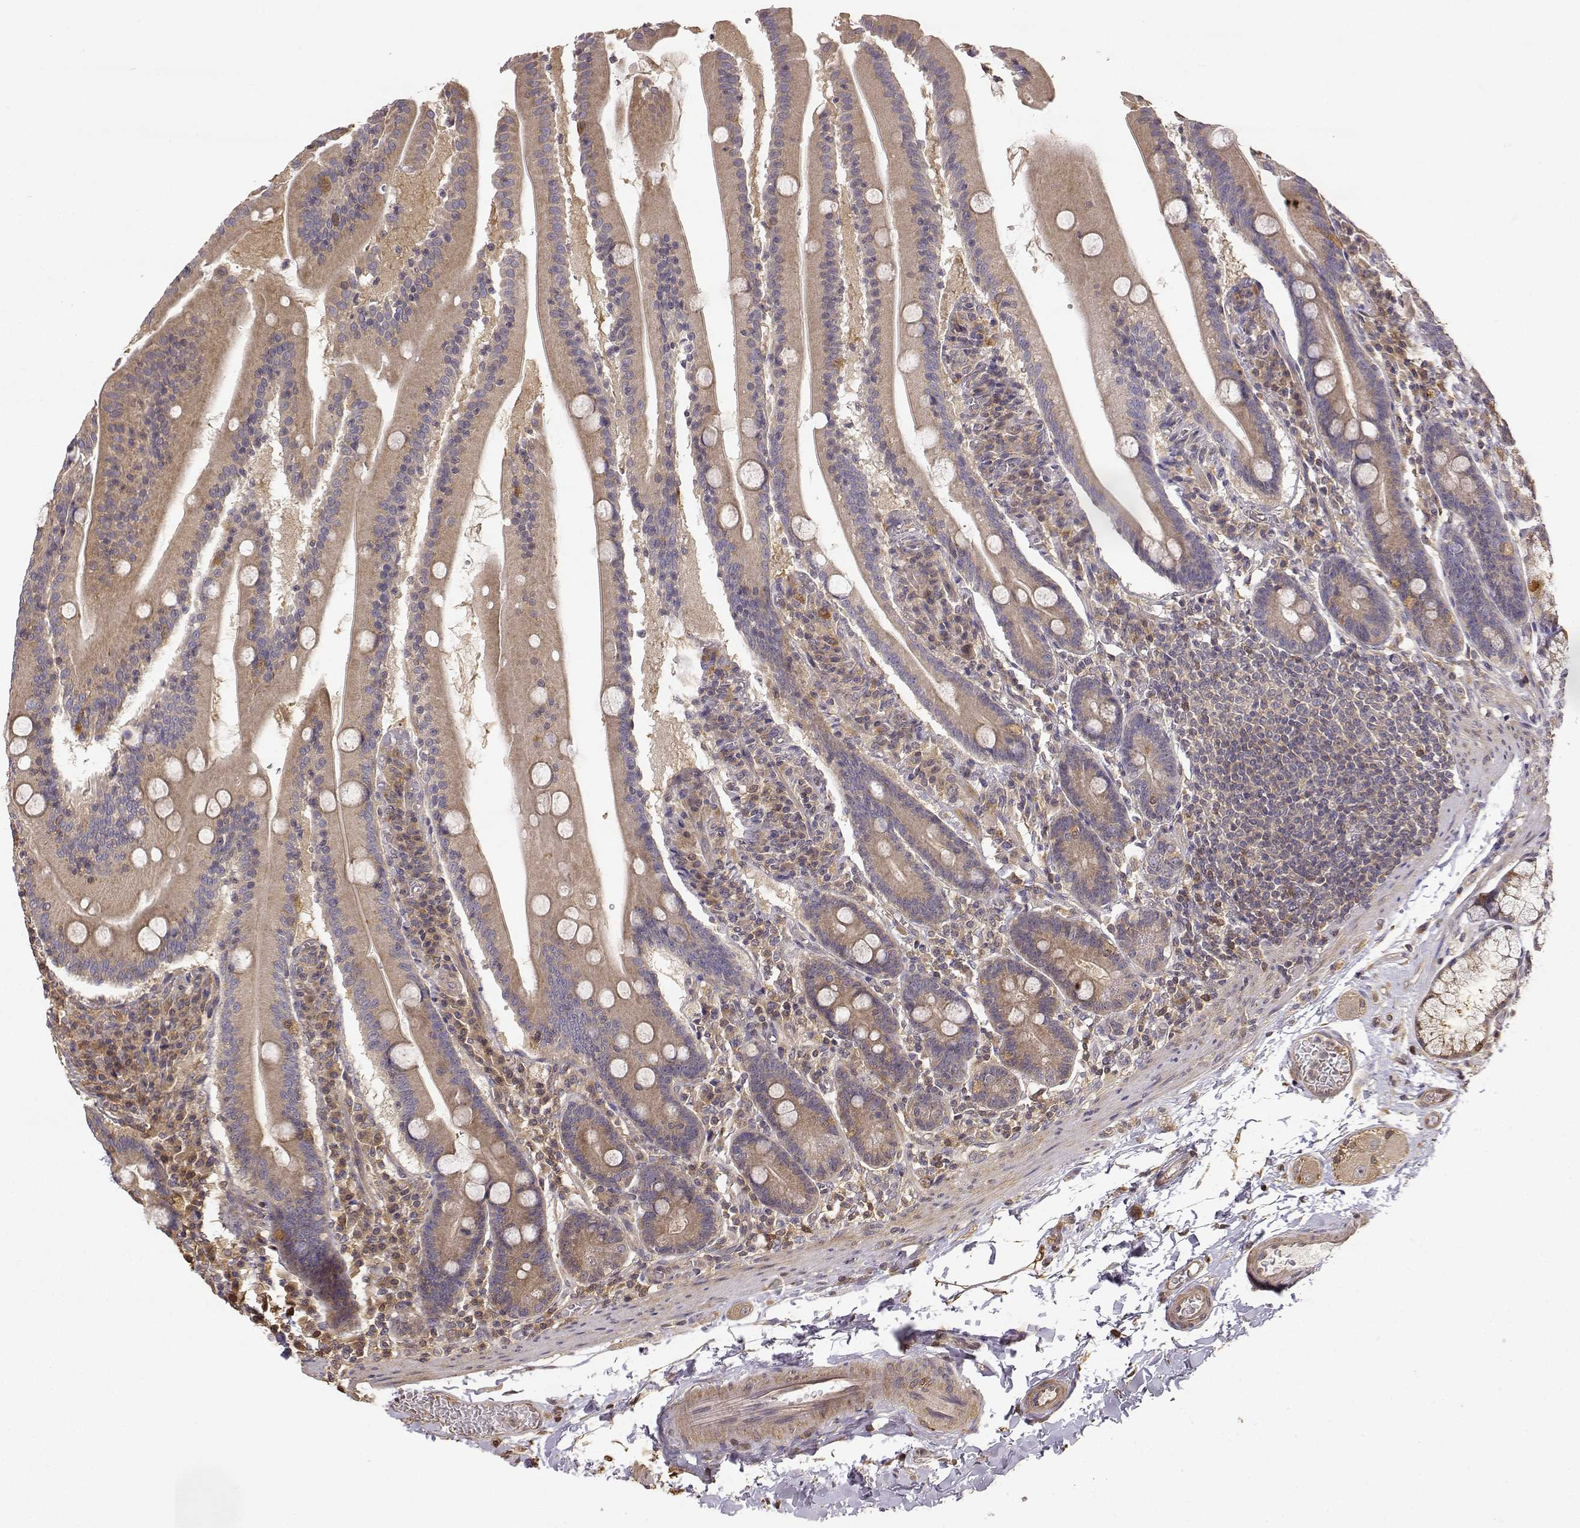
{"staining": {"intensity": "moderate", "quantity": ">75%", "location": "cytoplasmic/membranous"}, "tissue": "small intestine", "cell_type": "Glandular cells", "image_type": "normal", "snomed": [{"axis": "morphology", "description": "Normal tissue, NOS"}, {"axis": "topography", "description": "Small intestine"}], "caption": "About >75% of glandular cells in benign small intestine demonstrate moderate cytoplasmic/membranous protein expression as visualized by brown immunohistochemical staining.", "gene": "CRIM1", "patient": {"sex": "male", "age": 37}}